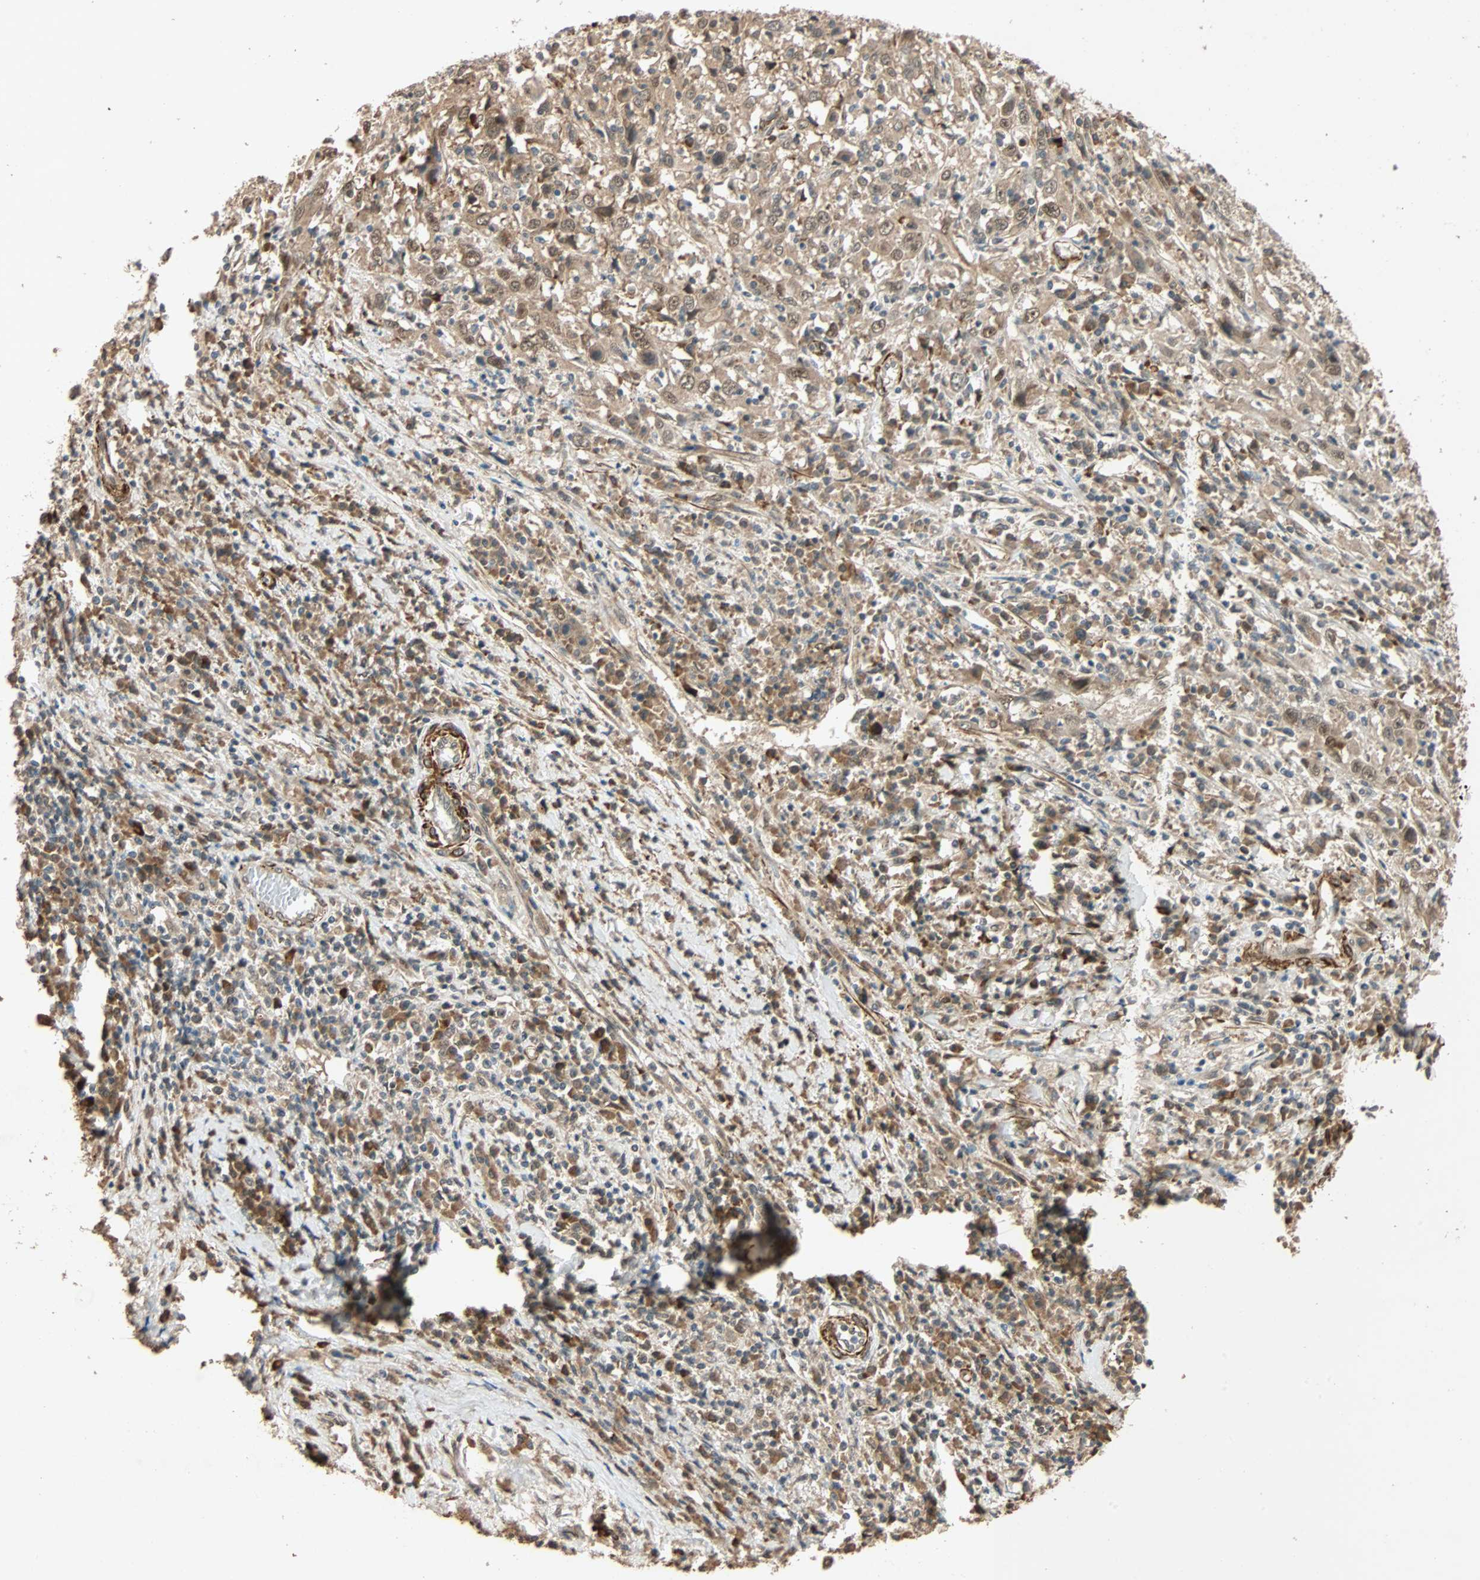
{"staining": {"intensity": "weak", "quantity": ">75%", "location": "cytoplasmic/membranous"}, "tissue": "cervical cancer", "cell_type": "Tumor cells", "image_type": "cancer", "snomed": [{"axis": "morphology", "description": "Squamous cell carcinoma, NOS"}, {"axis": "topography", "description": "Cervix"}], "caption": "DAB (3,3'-diaminobenzidine) immunohistochemical staining of cervical squamous cell carcinoma reveals weak cytoplasmic/membranous protein expression in about >75% of tumor cells.", "gene": "QSER1", "patient": {"sex": "female", "age": 46}}